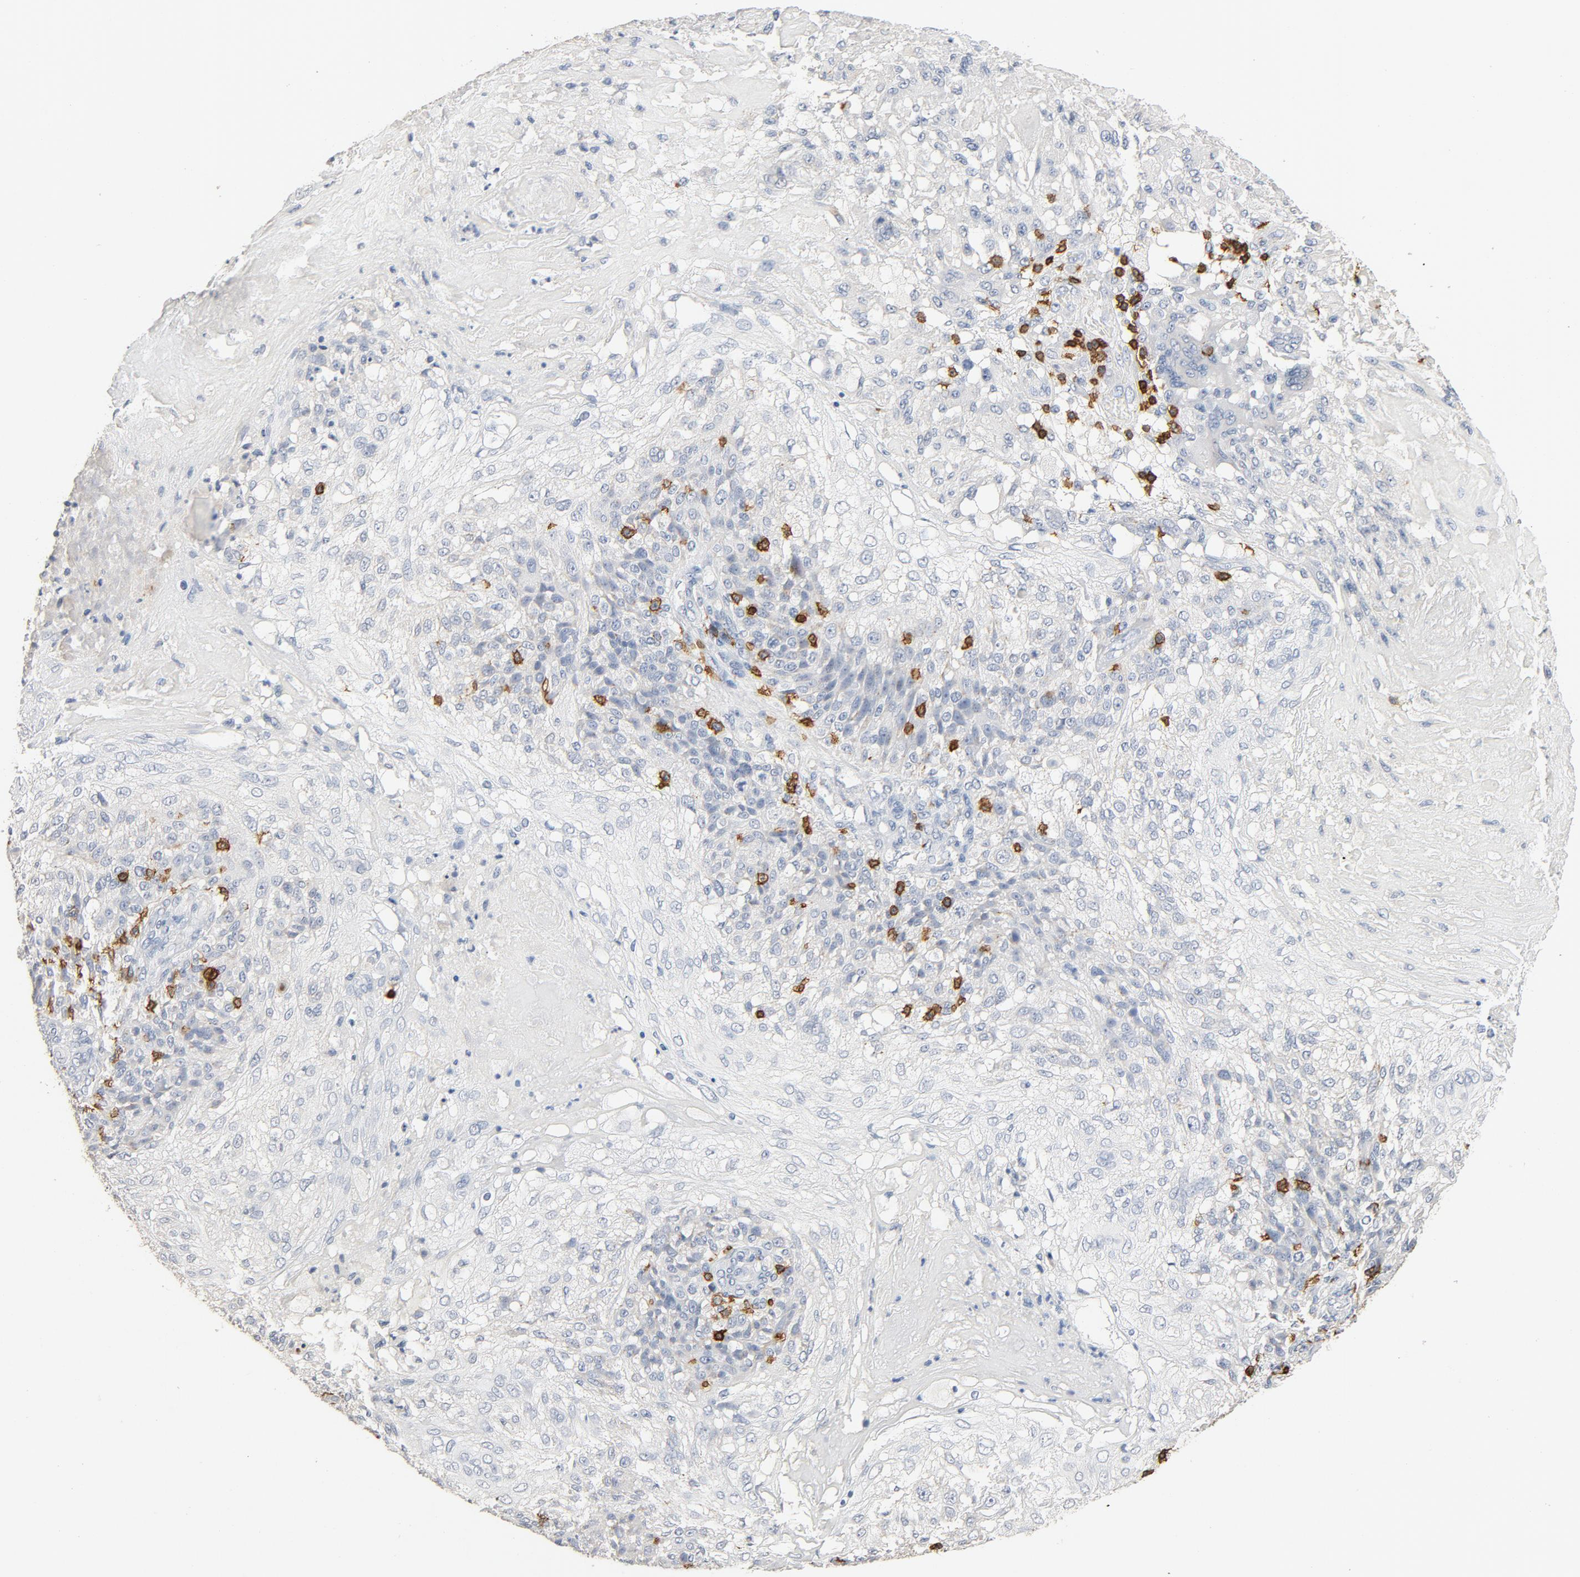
{"staining": {"intensity": "negative", "quantity": "none", "location": "none"}, "tissue": "skin cancer", "cell_type": "Tumor cells", "image_type": "cancer", "snomed": [{"axis": "morphology", "description": "Normal tissue, NOS"}, {"axis": "morphology", "description": "Squamous cell carcinoma, NOS"}, {"axis": "topography", "description": "Skin"}], "caption": "Immunohistochemical staining of squamous cell carcinoma (skin) shows no significant expression in tumor cells.", "gene": "CD247", "patient": {"sex": "female", "age": 83}}